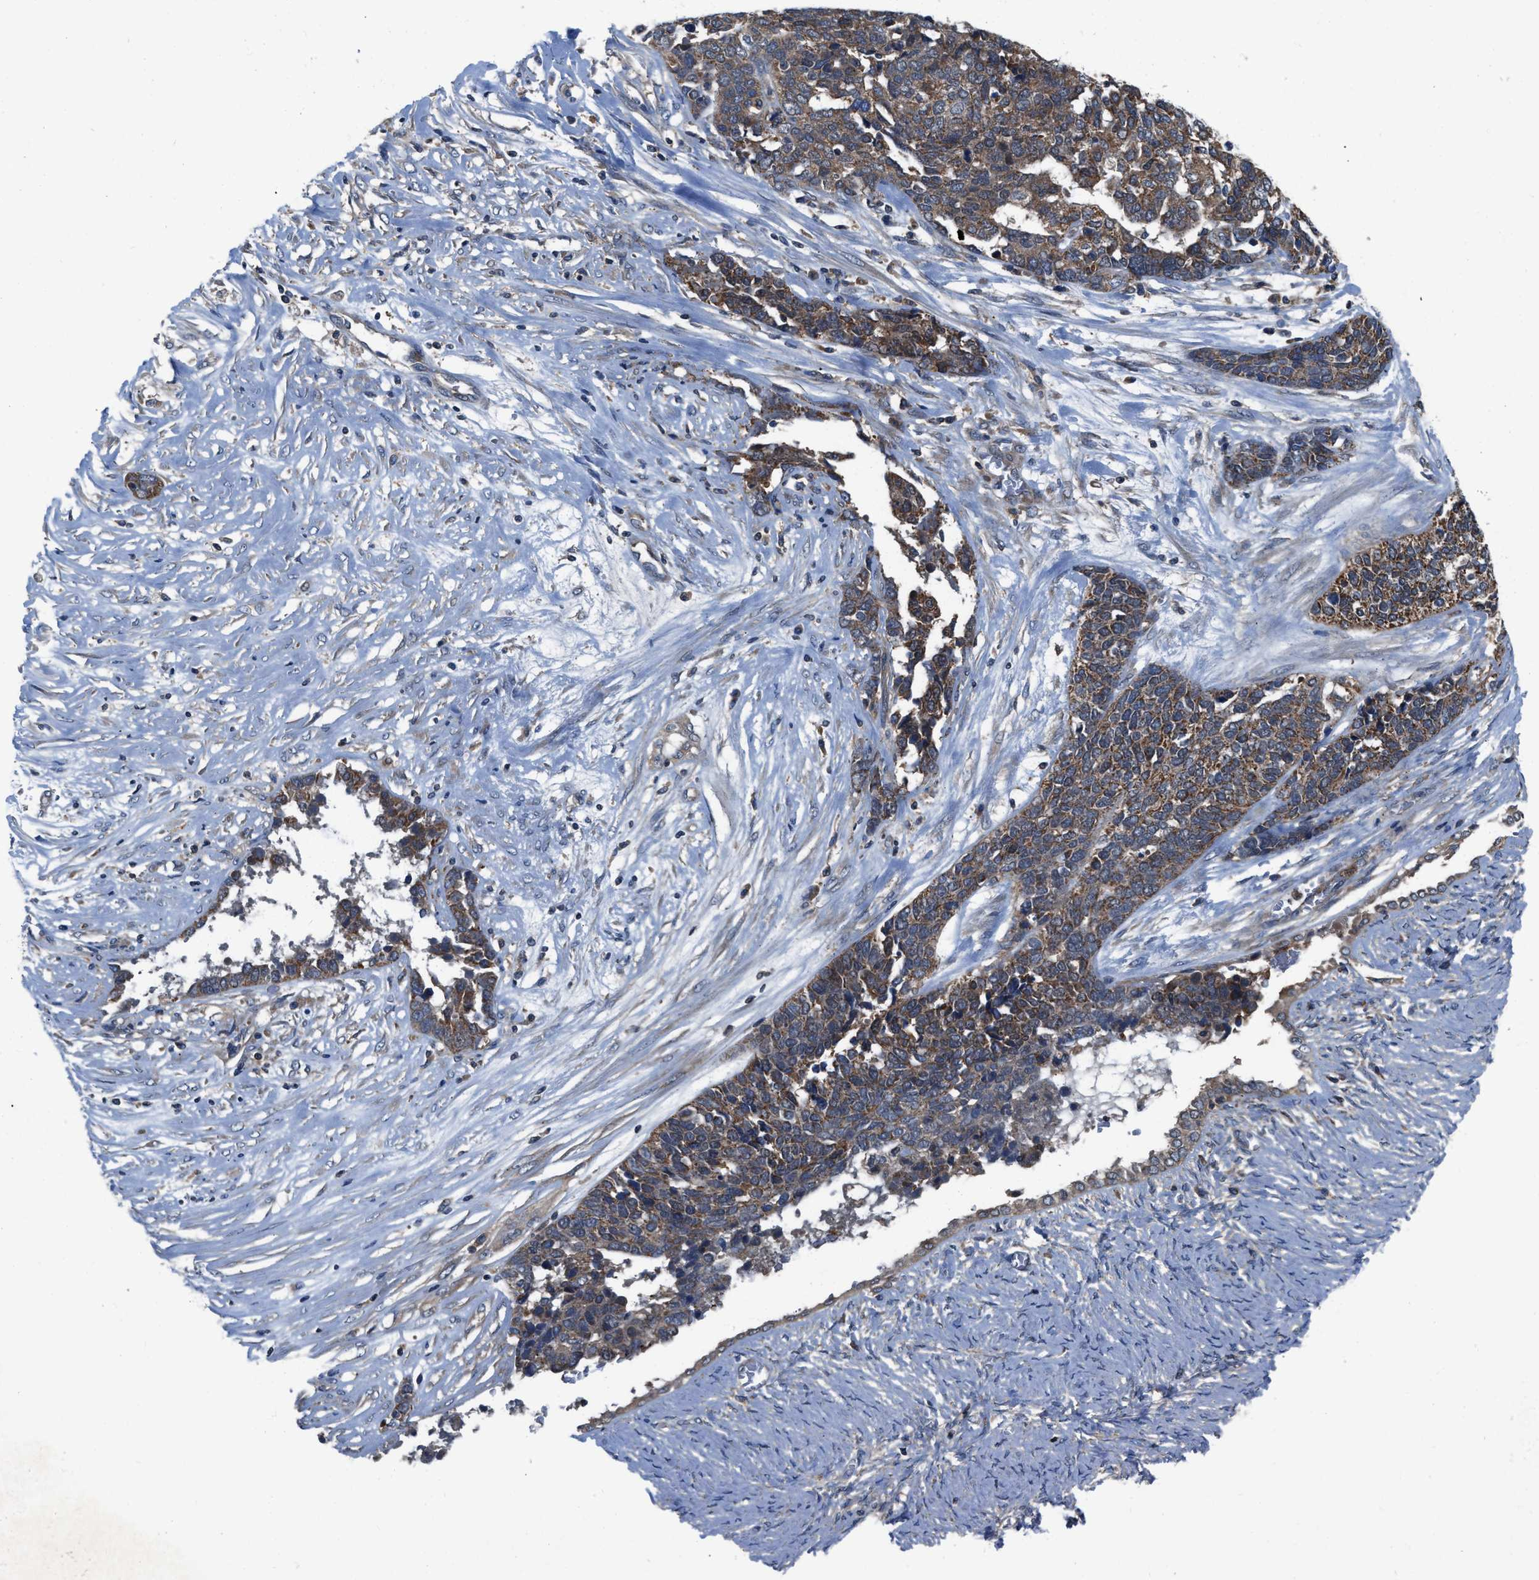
{"staining": {"intensity": "moderate", "quantity": ">75%", "location": "cytoplasmic/membranous"}, "tissue": "ovarian cancer", "cell_type": "Tumor cells", "image_type": "cancer", "snomed": [{"axis": "morphology", "description": "Cystadenocarcinoma, serous, NOS"}, {"axis": "topography", "description": "Ovary"}], "caption": "Immunohistochemistry of ovarian serous cystadenocarcinoma reveals medium levels of moderate cytoplasmic/membranous expression in approximately >75% of tumor cells.", "gene": "USP25", "patient": {"sex": "female", "age": 44}}